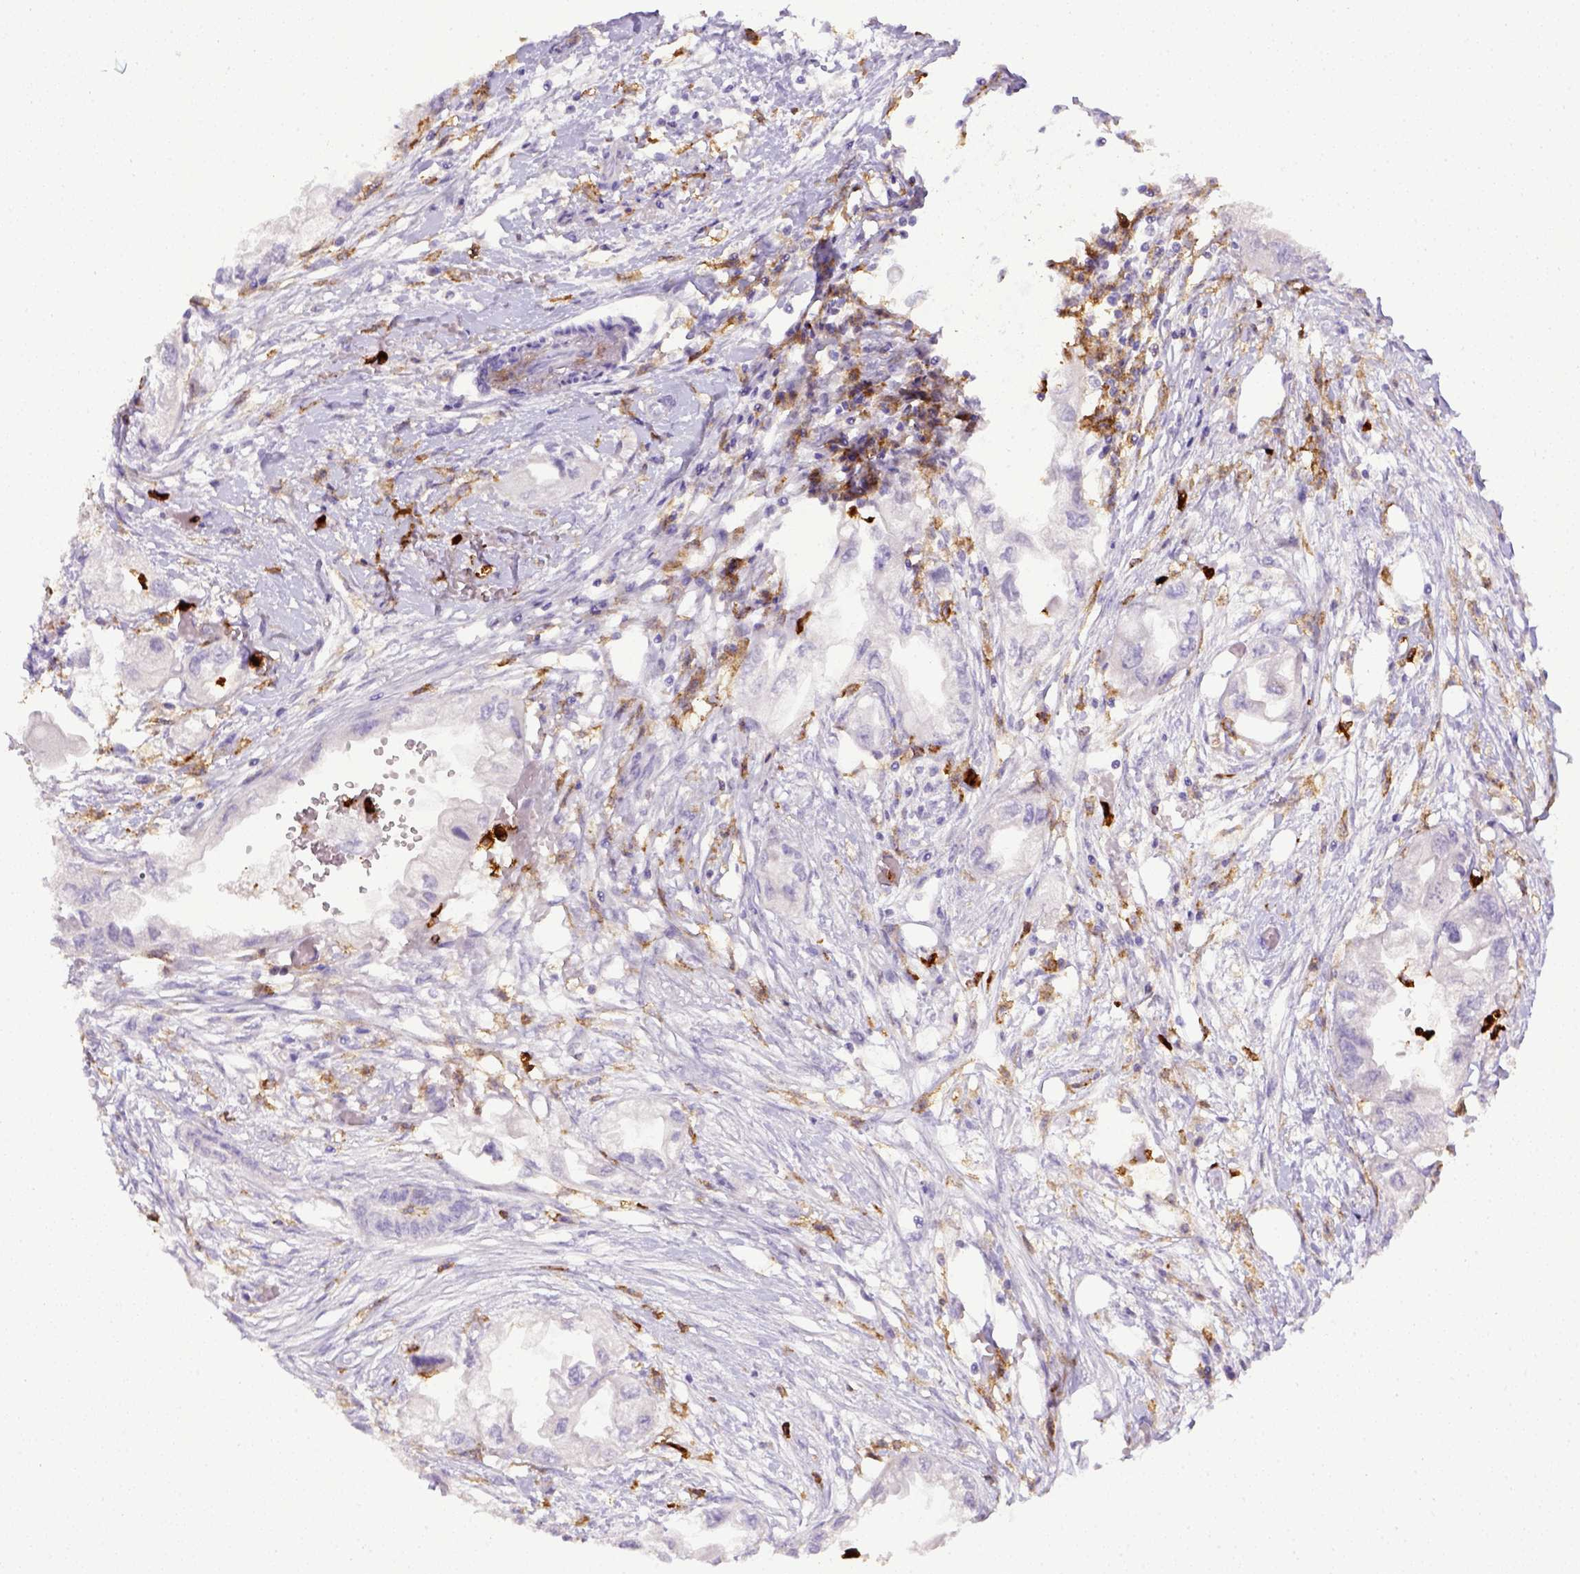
{"staining": {"intensity": "negative", "quantity": "none", "location": "none"}, "tissue": "endometrial cancer", "cell_type": "Tumor cells", "image_type": "cancer", "snomed": [{"axis": "morphology", "description": "Adenocarcinoma, NOS"}, {"axis": "morphology", "description": "Adenocarcinoma, metastatic, NOS"}, {"axis": "topography", "description": "Adipose tissue"}, {"axis": "topography", "description": "Endometrium"}], "caption": "Human endometrial metastatic adenocarcinoma stained for a protein using immunohistochemistry (IHC) displays no expression in tumor cells.", "gene": "ITGAM", "patient": {"sex": "female", "age": 67}}